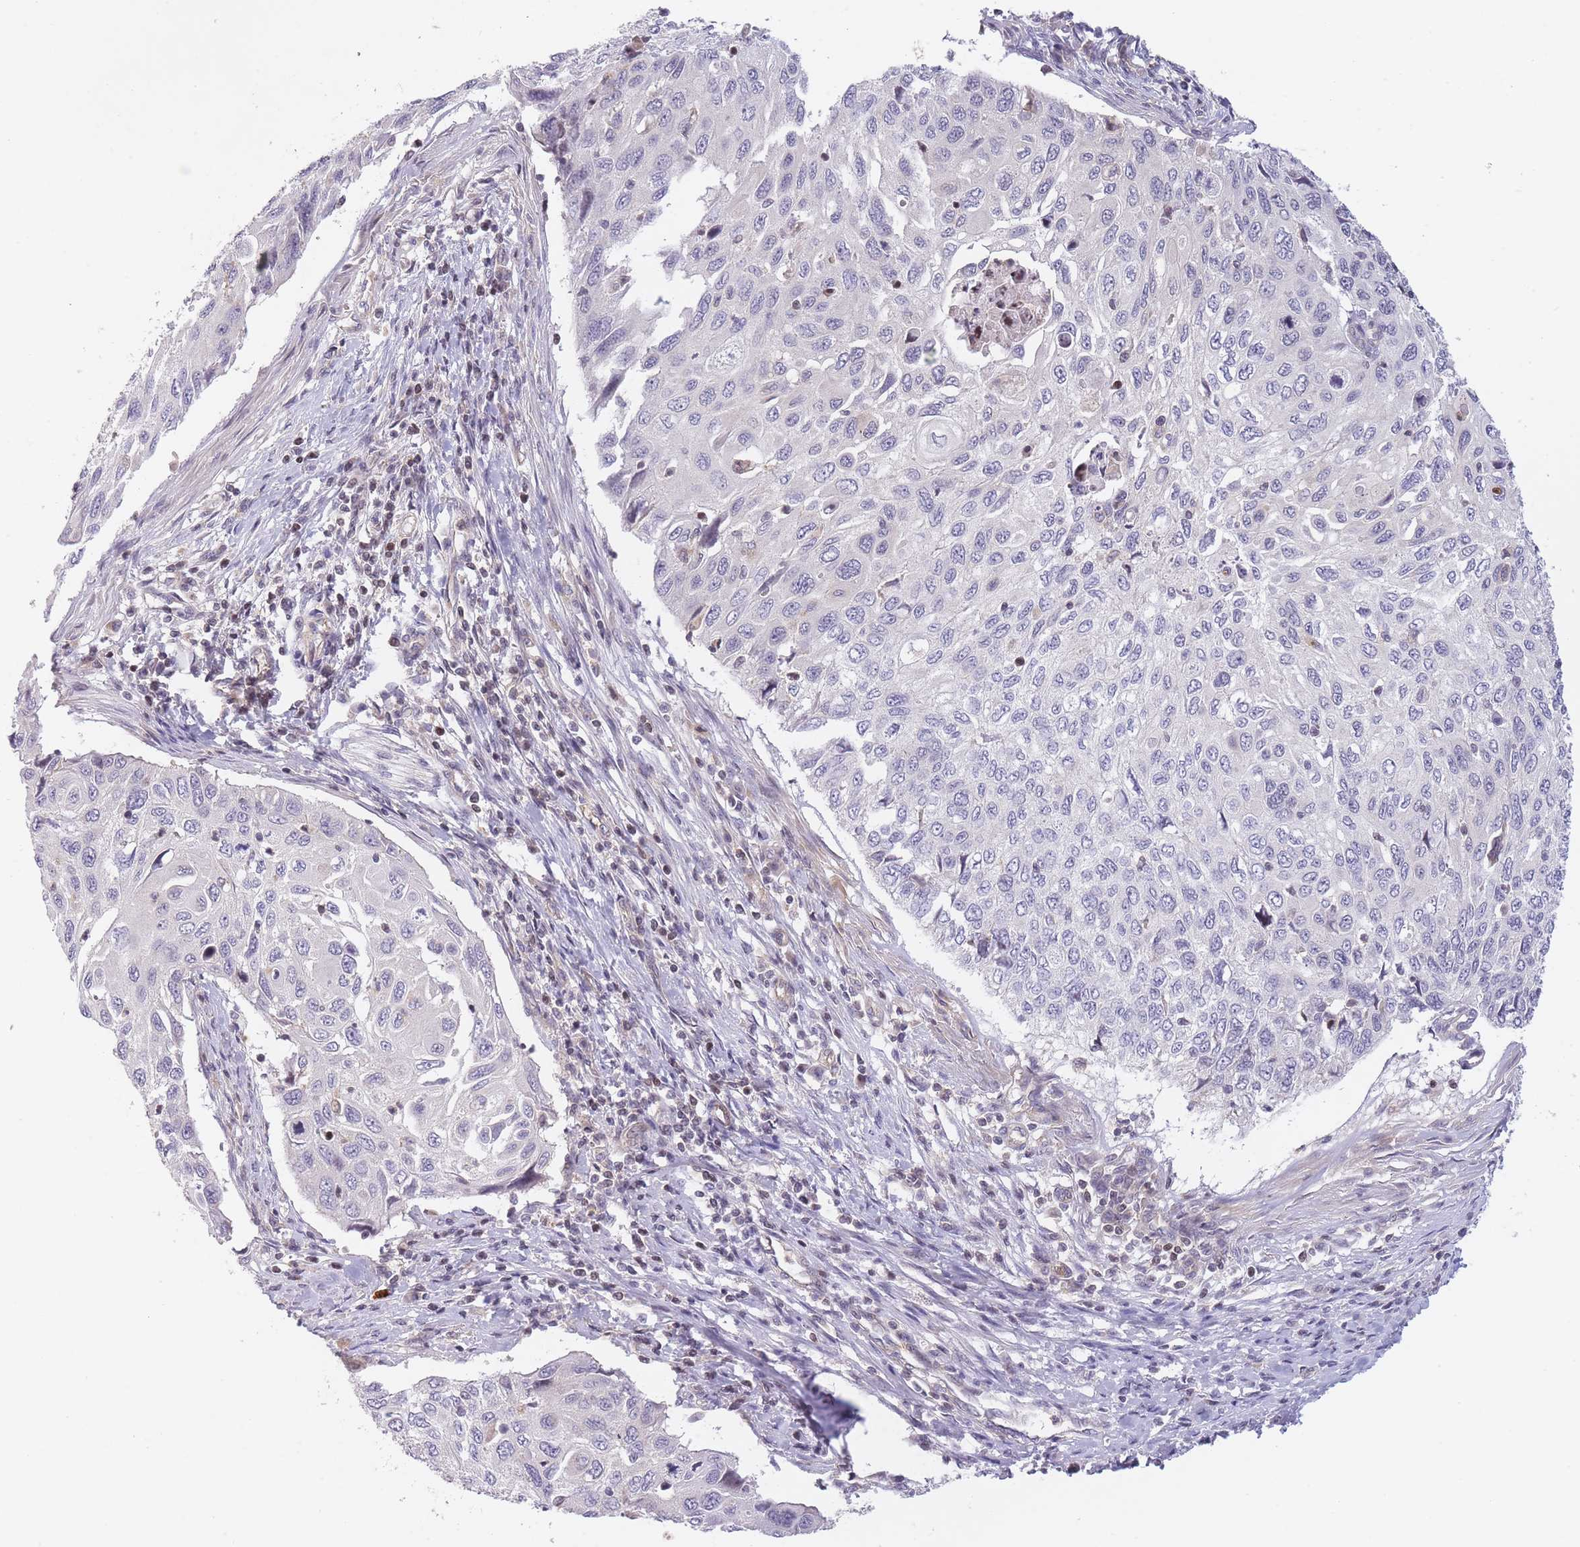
{"staining": {"intensity": "negative", "quantity": "none", "location": "none"}, "tissue": "cervical cancer", "cell_type": "Tumor cells", "image_type": "cancer", "snomed": [{"axis": "morphology", "description": "Squamous cell carcinoma, NOS"}, {"axis": "topography", "description": "Cervix"}], "caption": "This is an immunohistochemistry (IHC) histopathology image of human cervical cancer (squamous cell carcinoma). There is no staining in tumor cells.", "gene": "SLC35F5", "patient": {"sex": "female", "age": 70}}